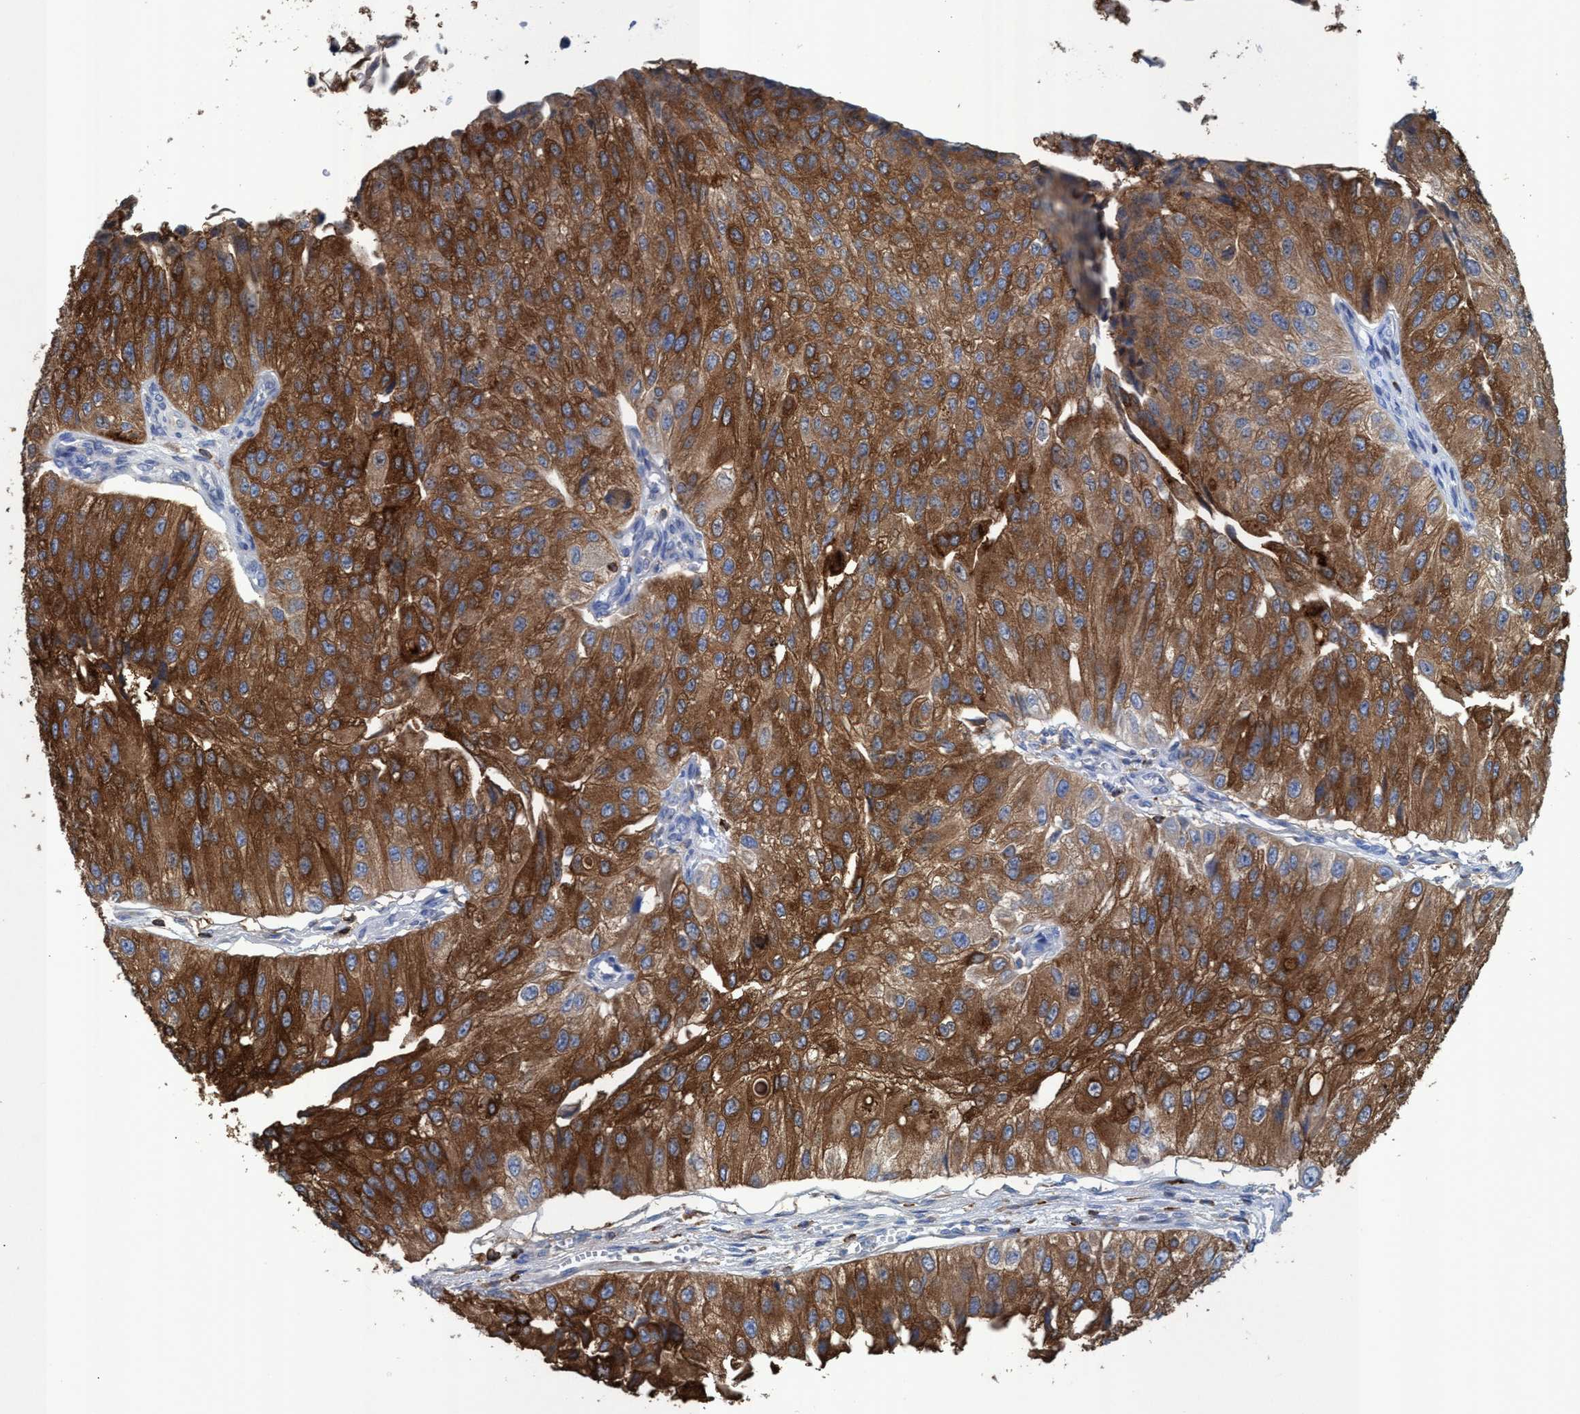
{"staining": {"intensity": "strong", "quantity": ">75%", "location": "cytoplasmic/membranous"}, "tissue": "urothelial cancer", "cell_type": "Tumor cells", "image_type": "cancer", "snomed": [{"axis": "morphology", "description": "Urothelial carcinoma, High grade"}, {"axis": "topography", "description": "Kidney"}, {"axis": "topography", "description": "Urinary bladder"}], "caption": "A high-resolution photomicrograph shows IHC staining of urothelial carcinoma (high-grade), which demonstrates strong cytoplasmic/membranous expression in about >75% of tumor cells.", "gene": "EZR", "patient": {"sex": "male", "age": 77}}